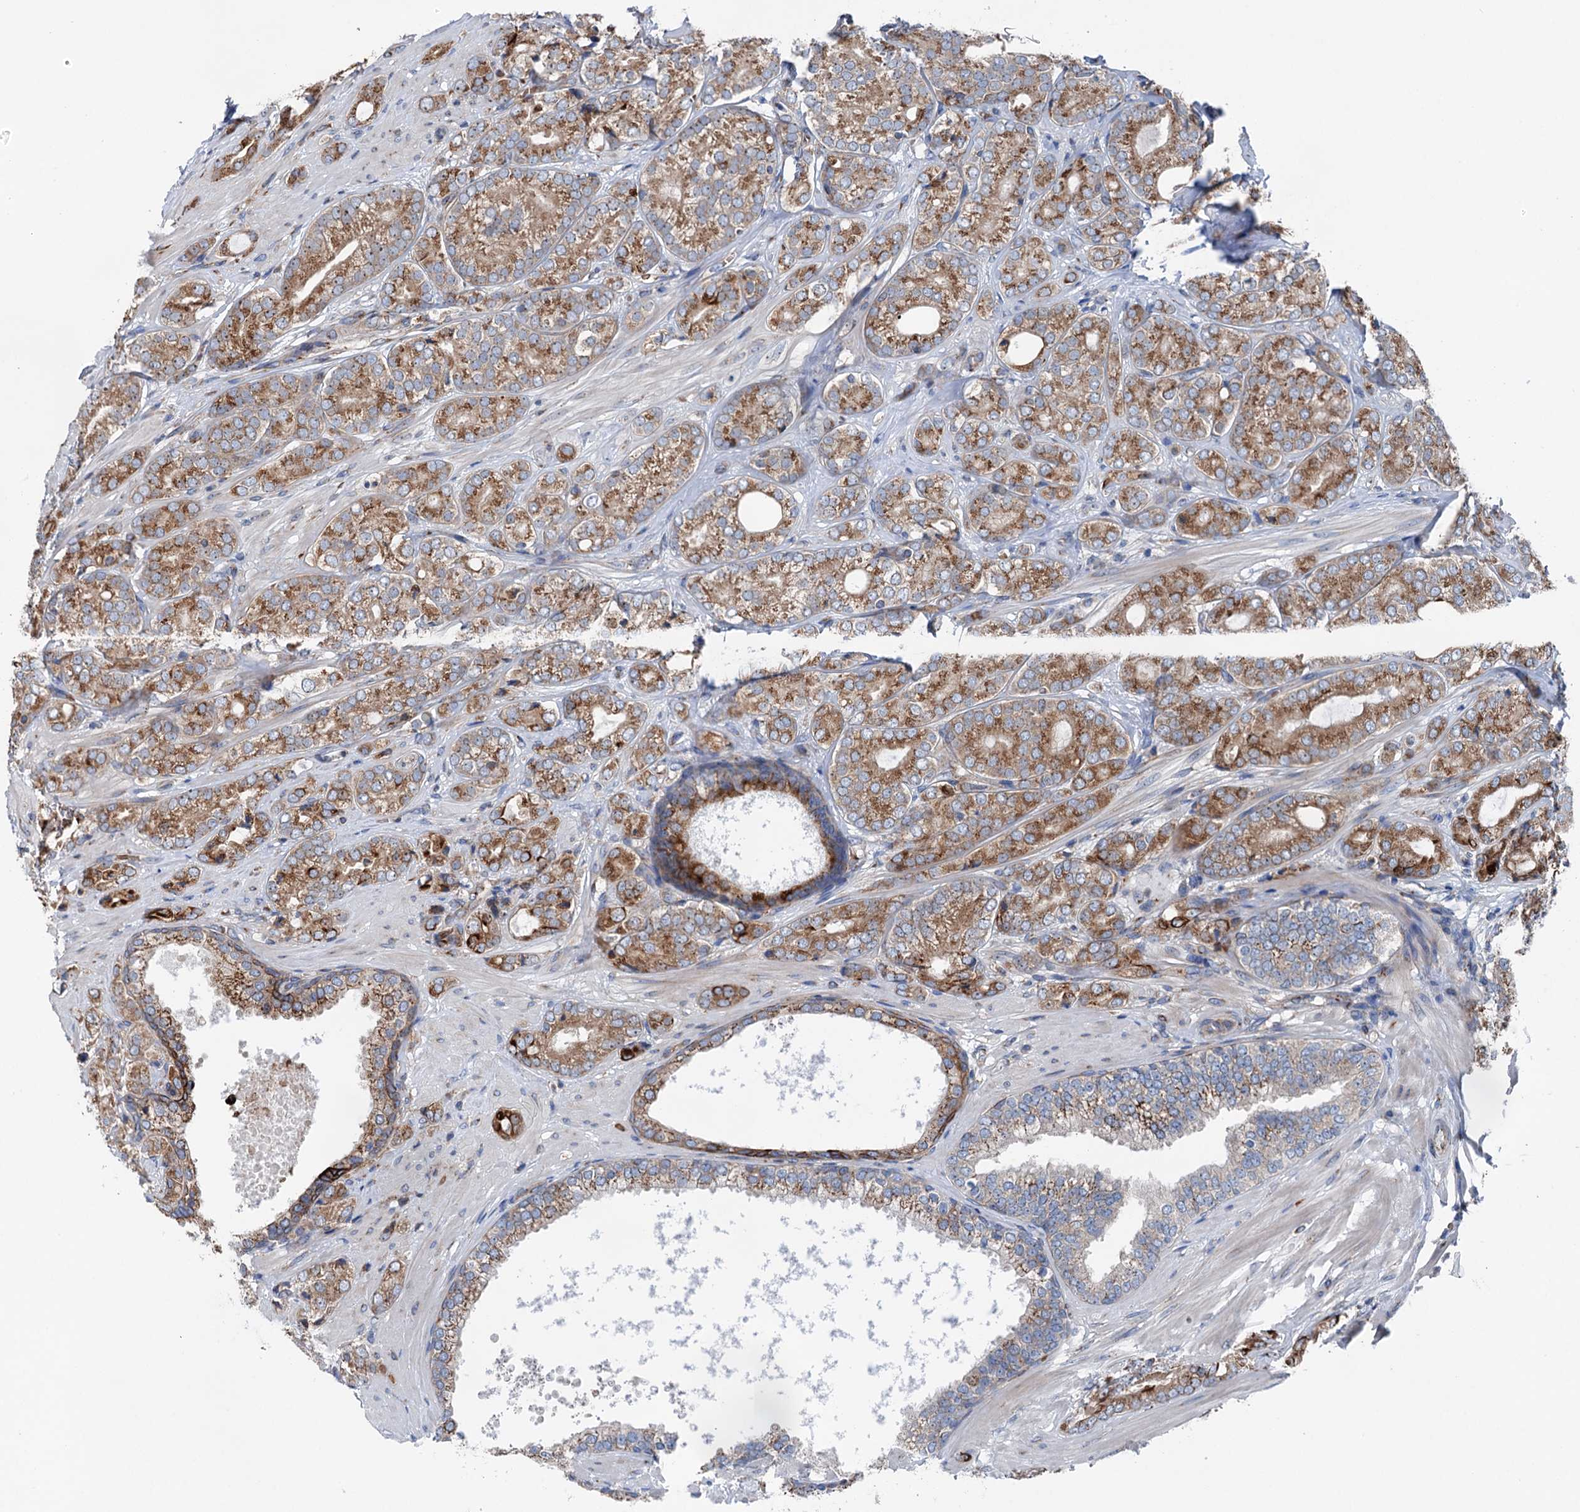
{"staining": {"intensity": "strong", "quantity": "<25%", "location": "cytoplasmic/membranous"}, "tissue": "prostate cancer", "cell_type": "Tumor cells", "image_type": "cancer", "snomed": [{"axis": "morphology", "description": "Adenocarcinoma, High grade"}, {"axis": "topography", "description": "Prostate"}], "caption": "Prostate cancer stained with DAB (3,3'-diaminobenzidine) immunohistochemistry (IHC) shows medium levels of strong cytoplasmic/membranous positivity in about <25% of tumor cells.", "gene": "EIPR1", "patient": {"sex": "male", "age": 60}}